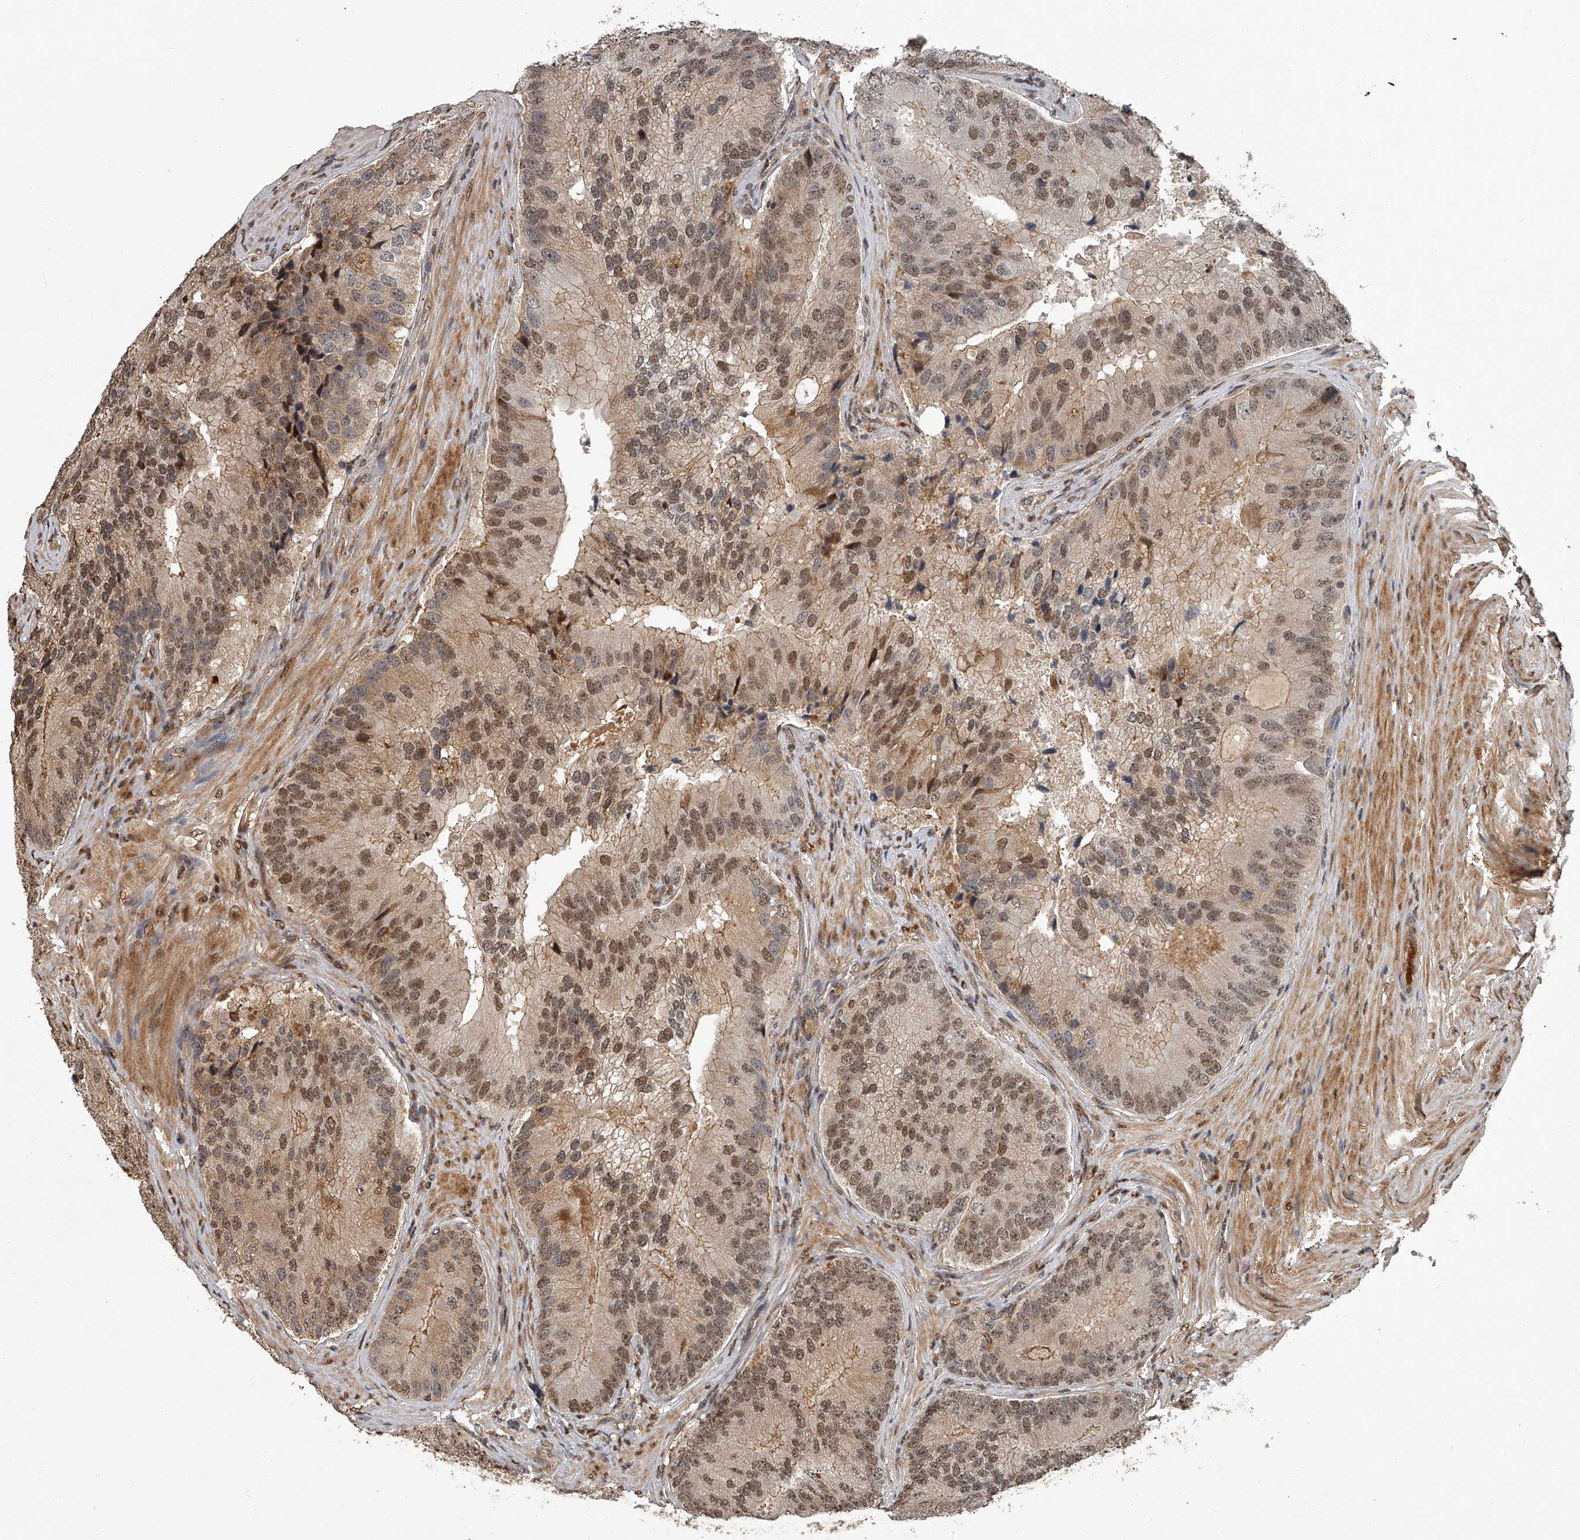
{"staining": {"intensity": "moderate", "quantity": ">75%", "location": "cytoplasmic/membranous,nuclear"}, "tissue": "prostate cancer", "cell_type": "Tumor cells", "image_type": "cancer", "snomed": [{"axis": "morphology", "description": "Adenocarcinoma, High grade"}, {"axis": "topography", "description": "Prostate"}], "caption": "This image demonstrates immunohistochemistry (IHC) staining of high-grade adenocarcinoma (prostate), with medium moderate cytoplasmic/membranous and nuclear staining in approximately >75% of tumor cells.", "gene": "PLEKHG1", "patient": {"sex": "male", "age": 70}}